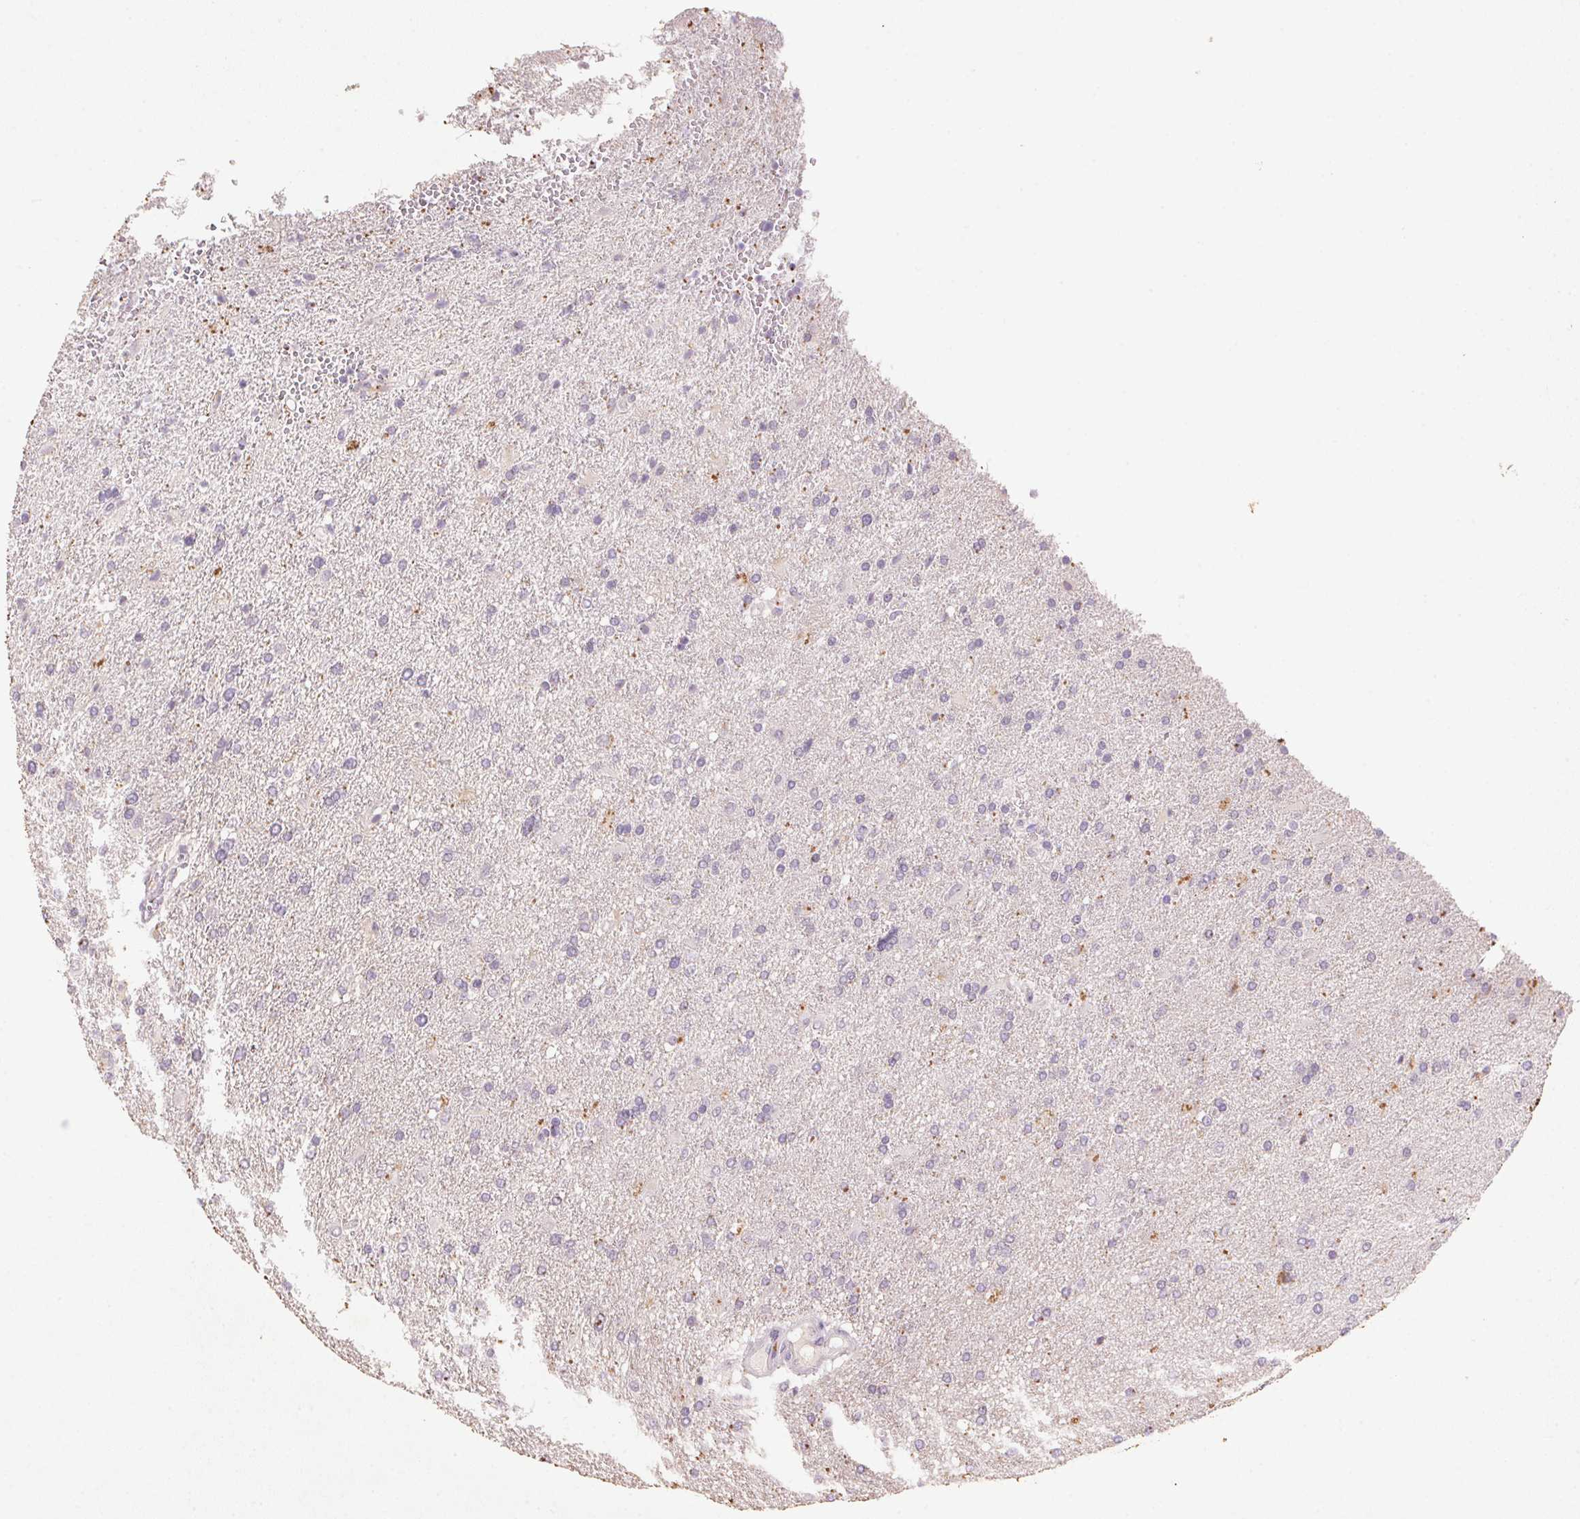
{"staining": {"intensity": "negative", "quantity": "none", "location": "none"}, "tissue": "glioma", "cell_type": "Tumor cells", "image_type": "cancer", "snomed": [{"axis": "morphology", "description": "Glioma, malignant, High grade"}, {"axis": "topography", "description": "Brain"}], "caption": "High magnification brightfield microscopy of malignant high-grade glioma stained with DAB (brown) and counterstained with hematoxylin (blue): tumor cells show no significant expression.", "gene": "CXCL5", "patient": {"sex": "male", "age": 56}}